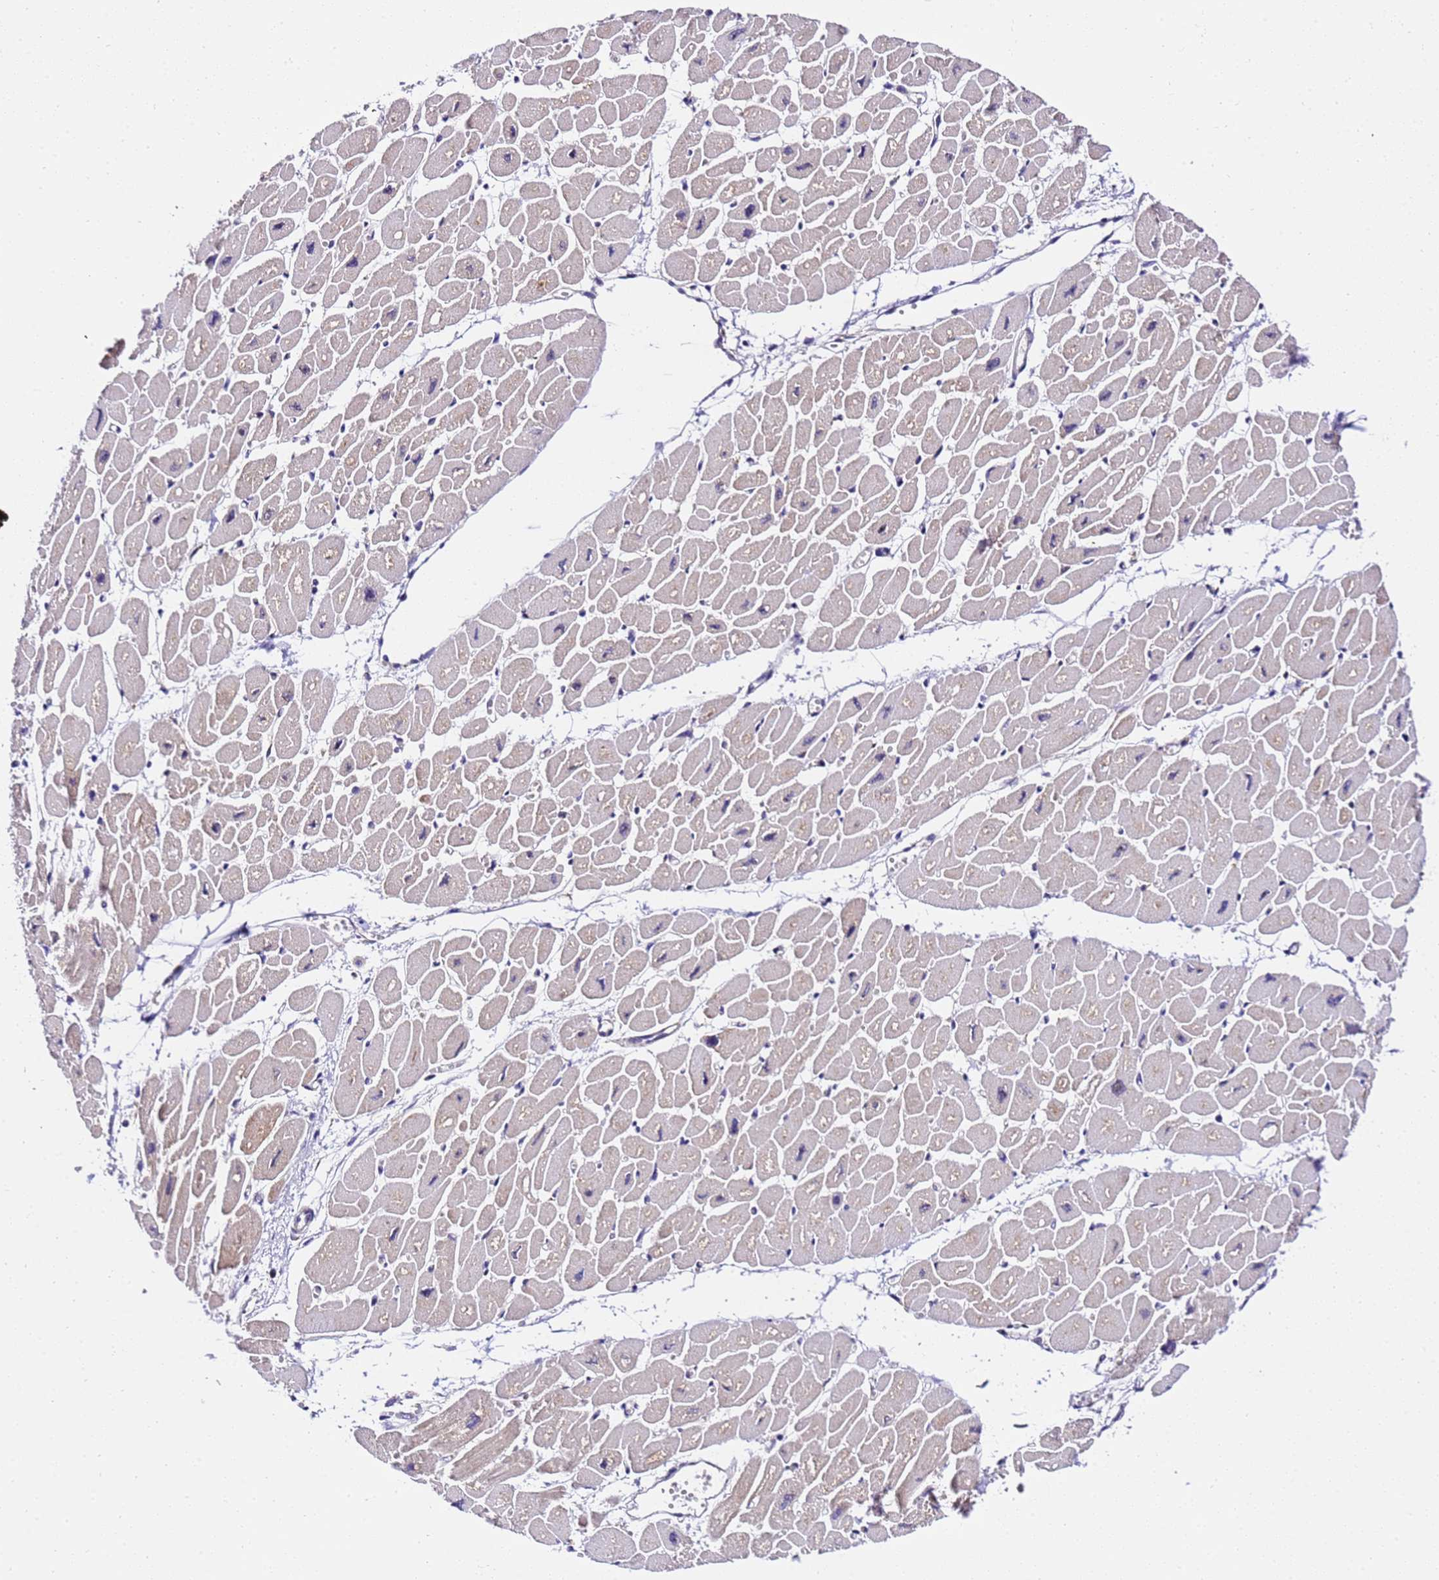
{"staining": {"intensity": "moderate", "quantity": "25%-75%", "location": "cytoplasmic/membranous,nuclear"}, "tissue": "heart muscle", "cell_type": "Cardiomyocytes", "image_type": "normal", "snomed": [{"axis": "morphology", "description": "Normal tissue, NOS"}, {"axis": "topography", "description": "Heart"}], "caption": "Cardiomyocytes exhibit medium levels of moderate cytoplasmic/membranous,nuclear expression in about 25%-75% of cells in unremarkable heart muscle. The staining is performed using DAB (3,3'-diaminobenzidine) brown chromogen to label protein expression. The nuclei are counter-stained blue using hematoxylin.", "gene": "SLX4IP", "patient": {"sex": "female", "age": 54}}